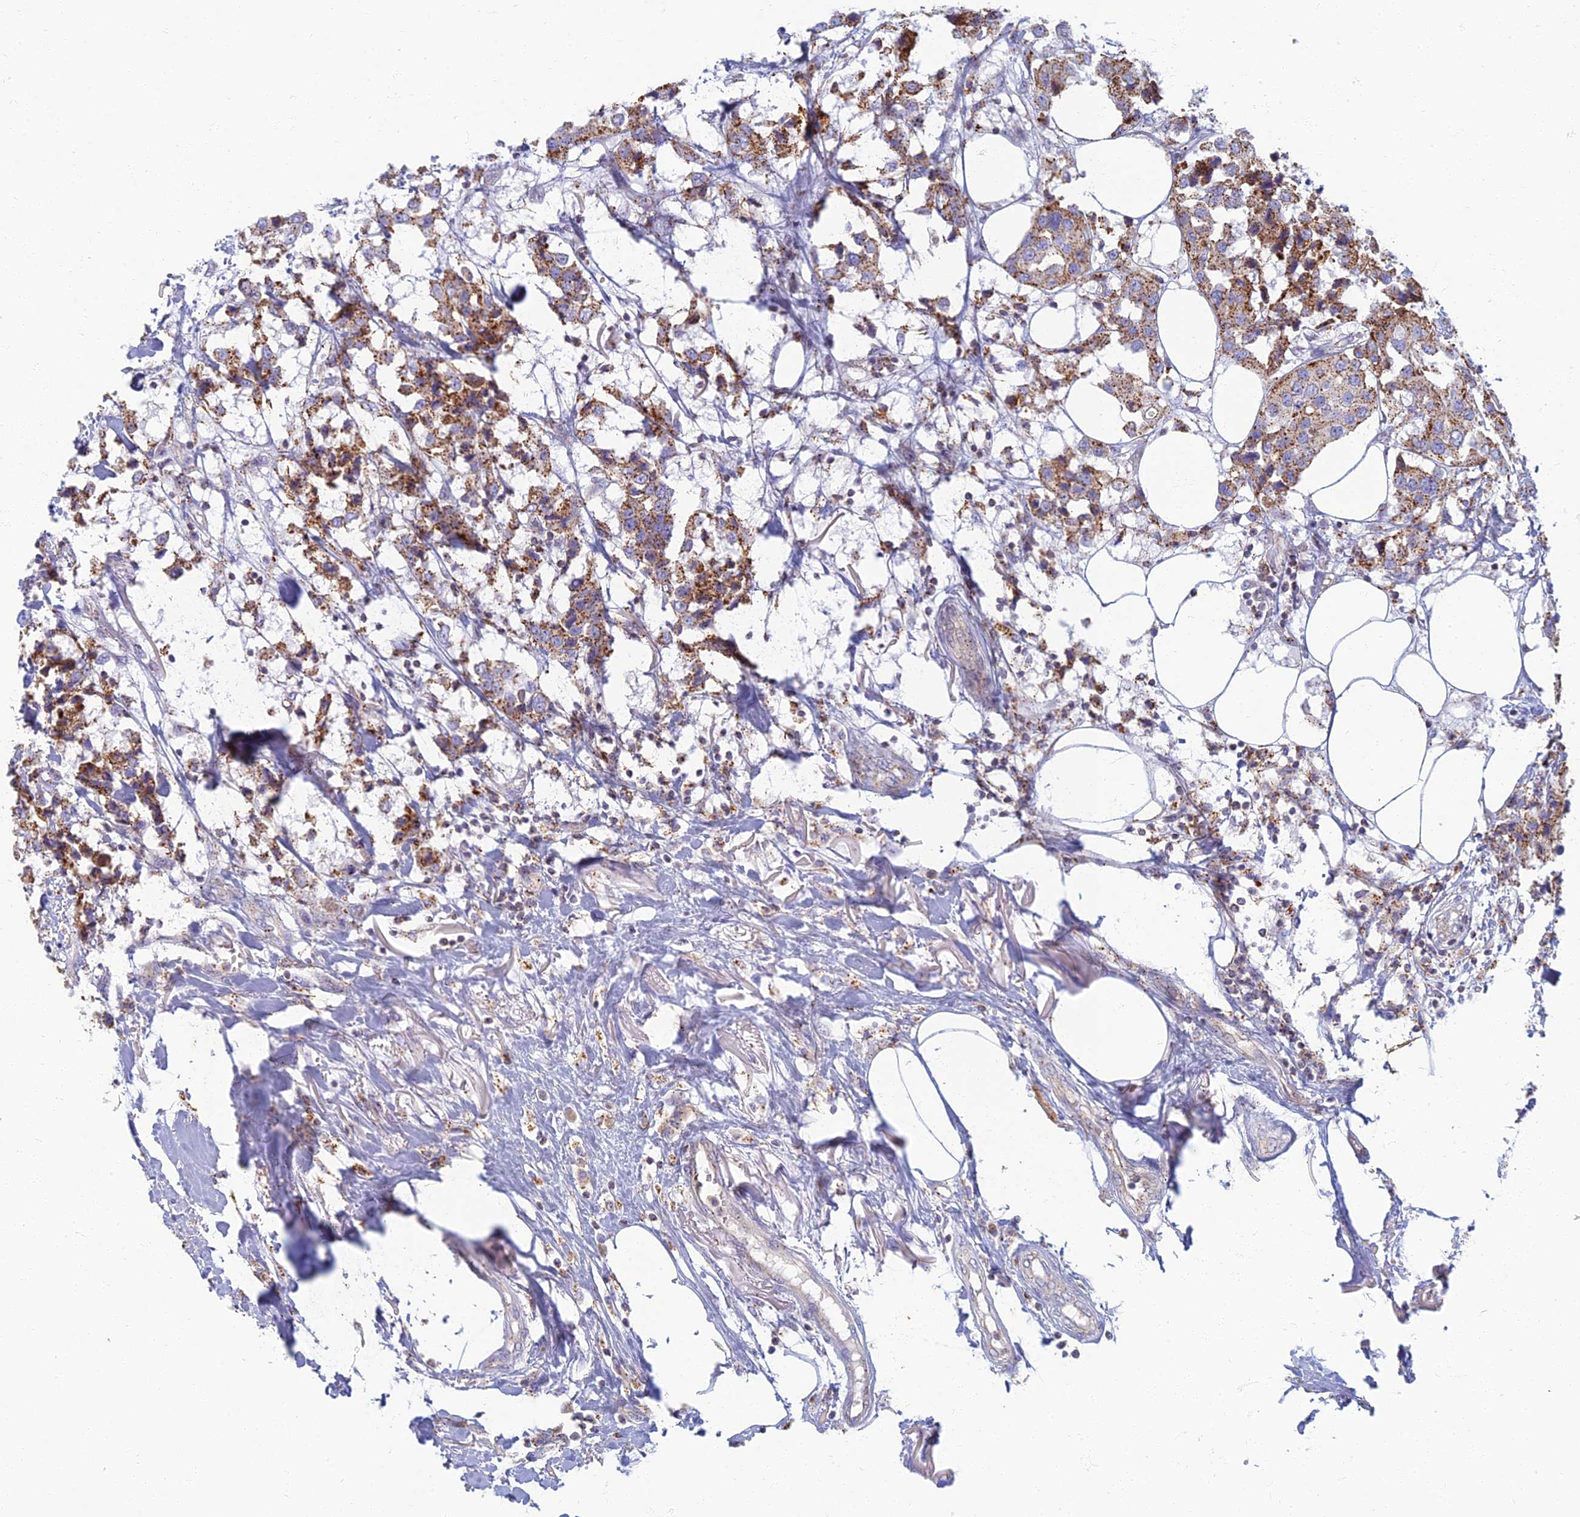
{"staining": {"intensity": "moderate", "quantity": ">75%", "location": "cytoplasmic/membranous"}, "tissue": "breast cancer", "cell_type": "Tumor cells", "image_type": "cancer", "snomed": [{"axis": "morphology", "description": "Duct carcinoma"}, {"axis": "topography", "description": "Breast"}], "caption": "Brown immunohistochemical staining in breast cancer displays moderate cytoplasmic/membranous expression in about >75% of tumor cells. Immunohistochemistry (ihc) stains the protein in brown and the nuclei are stained blue.", "gene": "CHMP4B", "patient": {"sex": "female", "age": 80}}